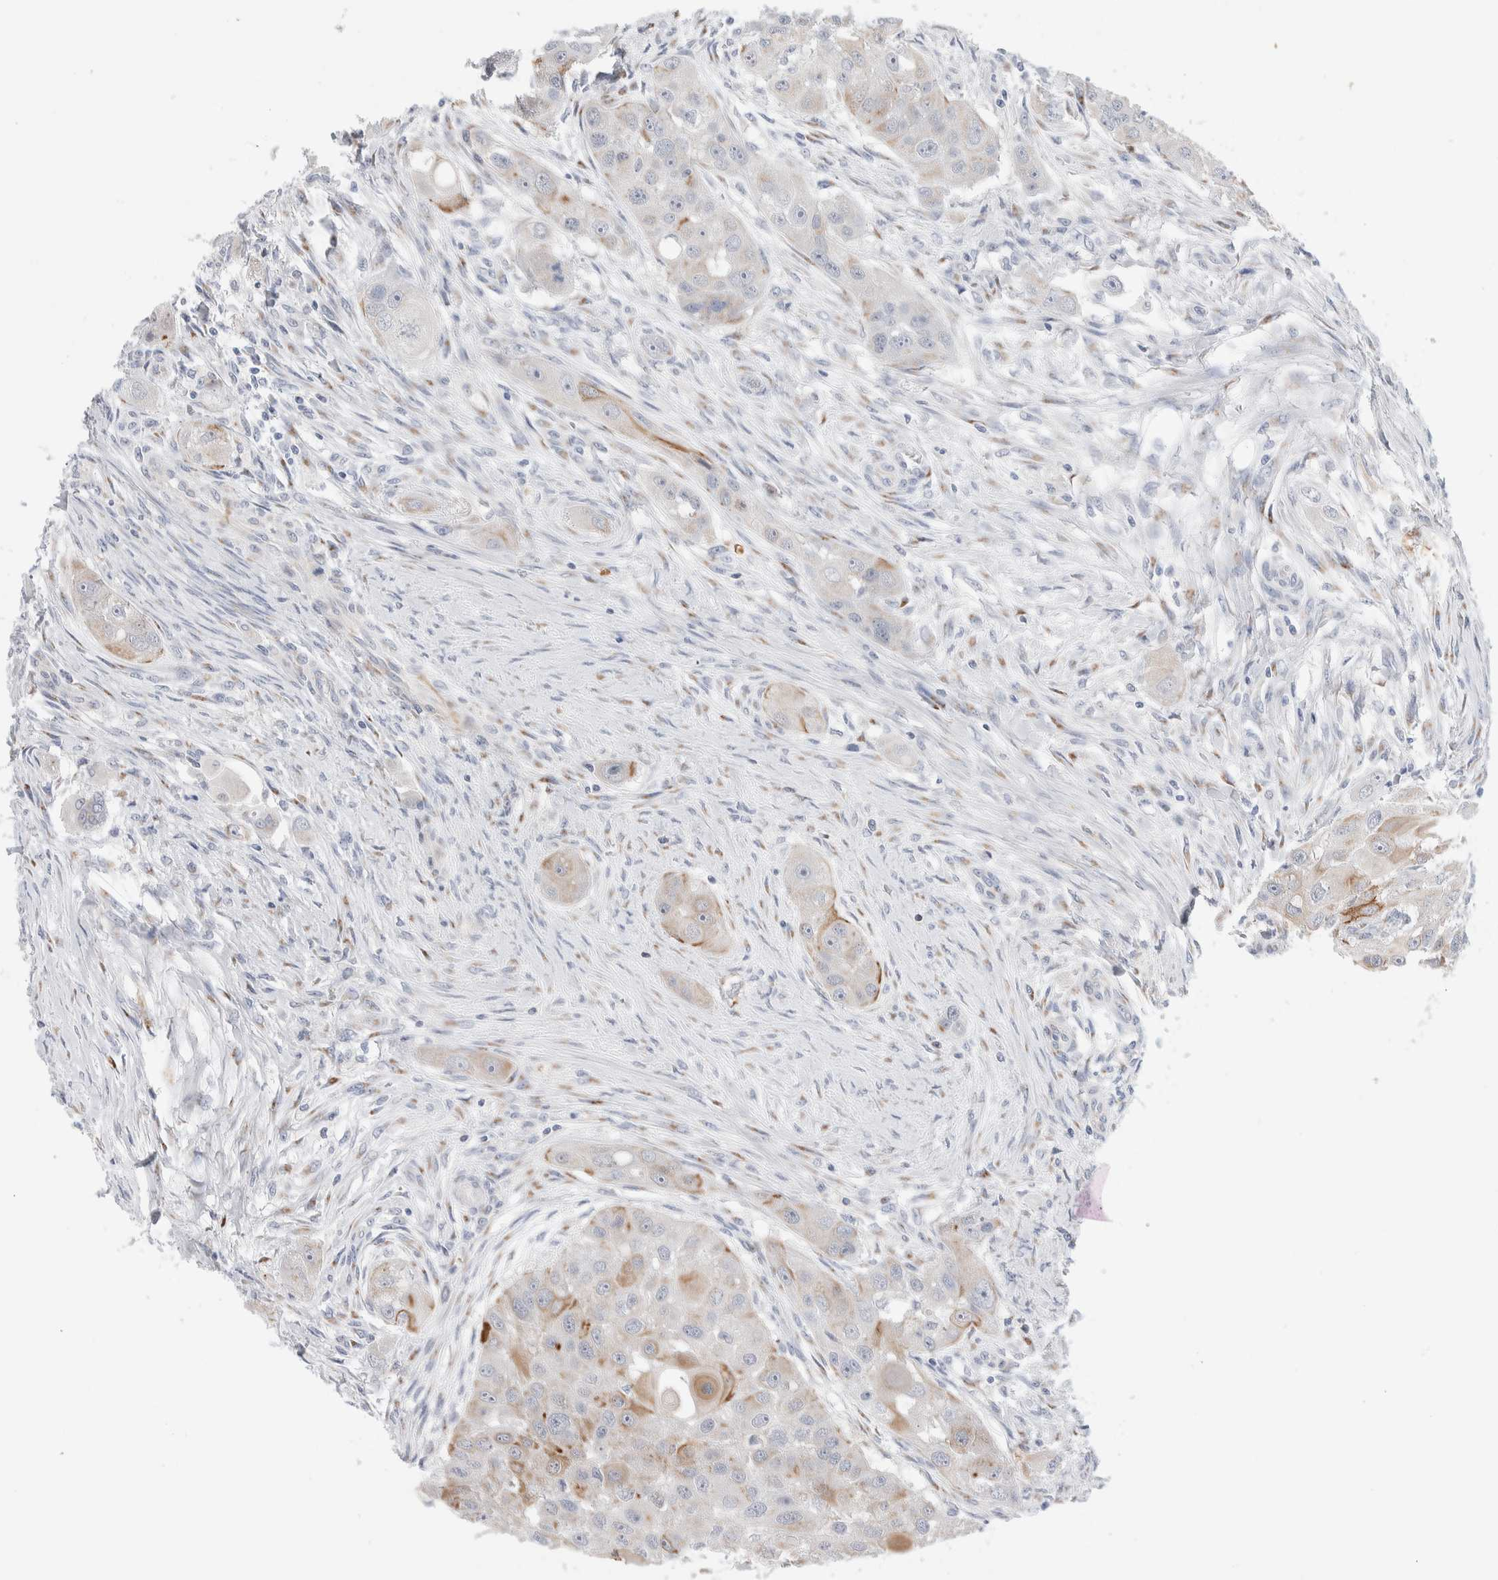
{"staining": {"intensity": "moderate", "quantity": "<25%", "location": "cytoplasmic/membranous"}, "tissue": "head and neck cancer", "cell_type": "Tumor cells", "image_type": "cancer", "snomed": [{"axis": "morphology", "description": "Normal tissue, NOS"}, {"axis": "morphology", "description": "Squamous cell carcinoma, NOS"}, {"axis": "topography", "description": "Skeletal muscle"}, {"axis": "topography", "description": "Head-Neck"}], "caption": "The immunohistochemical stain highlights moderate cytoplasmic/membranous expression in tumor cells of head and neck squamous cell carcinoma tissue.", "gene": "C1orf112", "patient": {"sex": "male", "age": 51}}